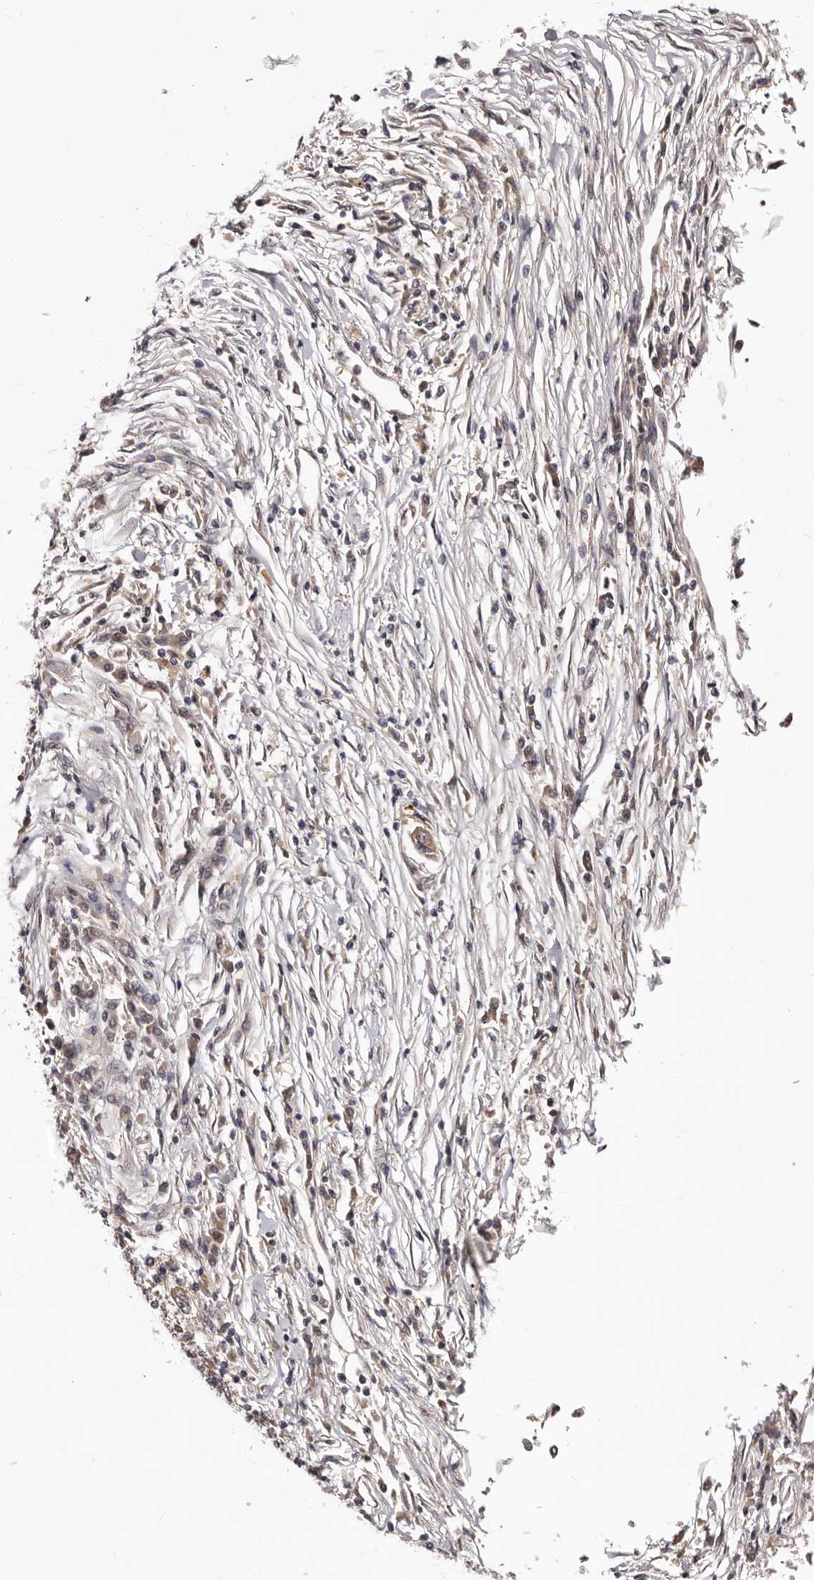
{"staining": {"intensity": "weak", "quantity": "25%-75%", "location": "cytoplasmic/membranous"}, "tissue": "lung cancer", "cell_type": "Tumor cells", "image_type": "cancer", "snomed": [{"axis": "morphology", "description": "Normal tissue, NOS"}, {"axis": "morphology", "description": "Squamous cell carcinoma, NOS"}, {"axis": "topography", "description": "Cartilage tissue"}, {"axis": "topography", "description": "Bronchus"}, {"axis": "topography", "description": "Lung"}, {"axis": "topography", "description": "Peripheral nerve tissue"}], "caption": "Tumor cells exhibit low levels of weak cytoplasmic/membranous positivity in about 25%-75% of cells in human squamous cell carcinoma (lung). Ihc stains the protein in brown and the nuclei are stained blue.", "gene": "MDP1", "patient": {"sex": "female", "age": 49}}